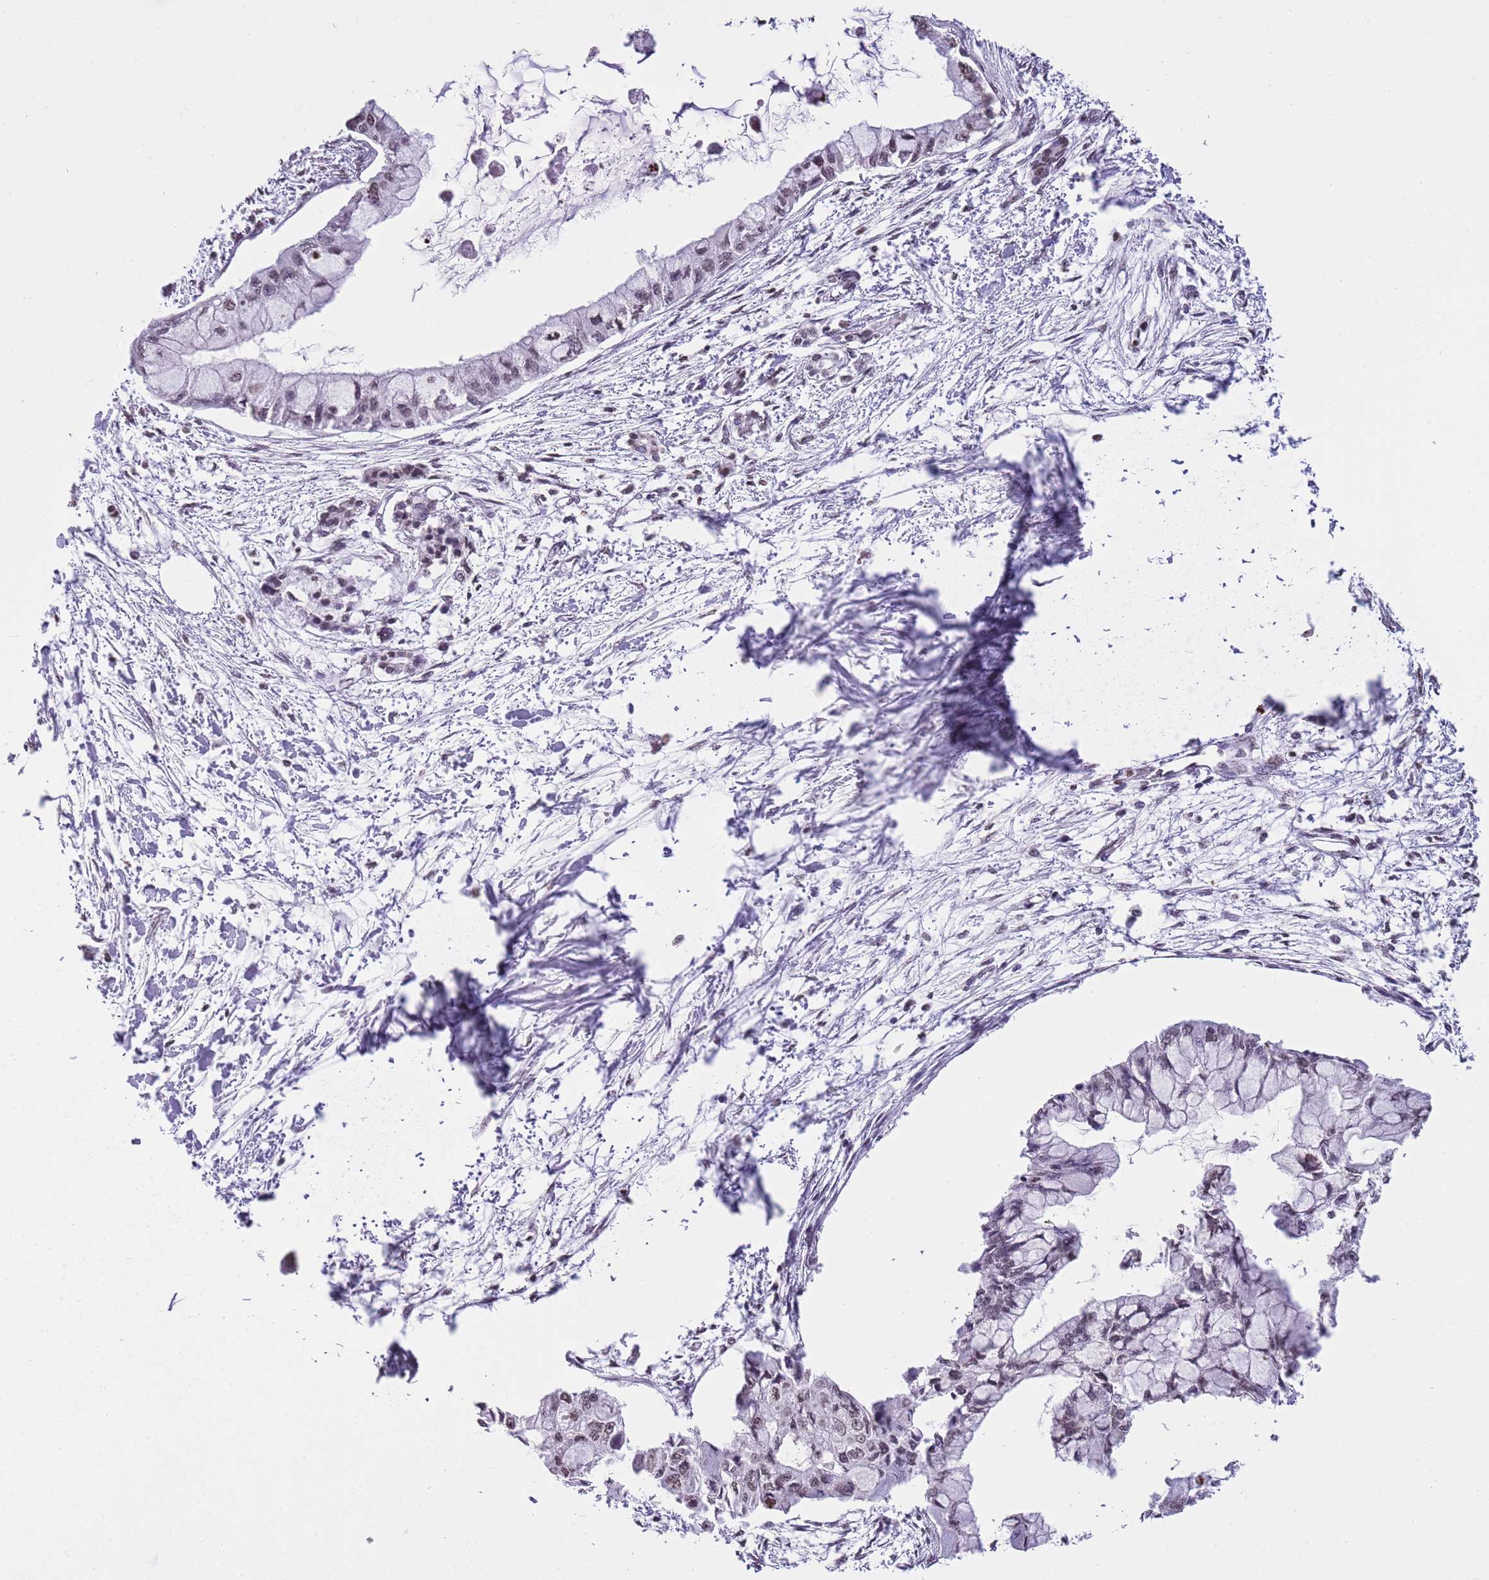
{"staining": {"intensity": "weak", "quantity": "25%-75%", "location": "nuclear"}, "tissue": "pancreatic cancer", "cell_type": "Tumor cells", "image_type": "cancer", "snomed": [{"axis": "morphology", "description": "Adenocarcinoma, NOS"}, {"axis": "topography", "description": "Pancreas"}], "caption": "The immunohistochemical stain labels weak nuclear positivity in tumor cells of pancreatic cancer (adenocarcinoma) tissue. (DAB (3,3'-diaminobenzidine) IHC with brightfield microscopy, high magnification).", "gene": "KPNA3", "patient": {"sex": "male", "age": 48}}